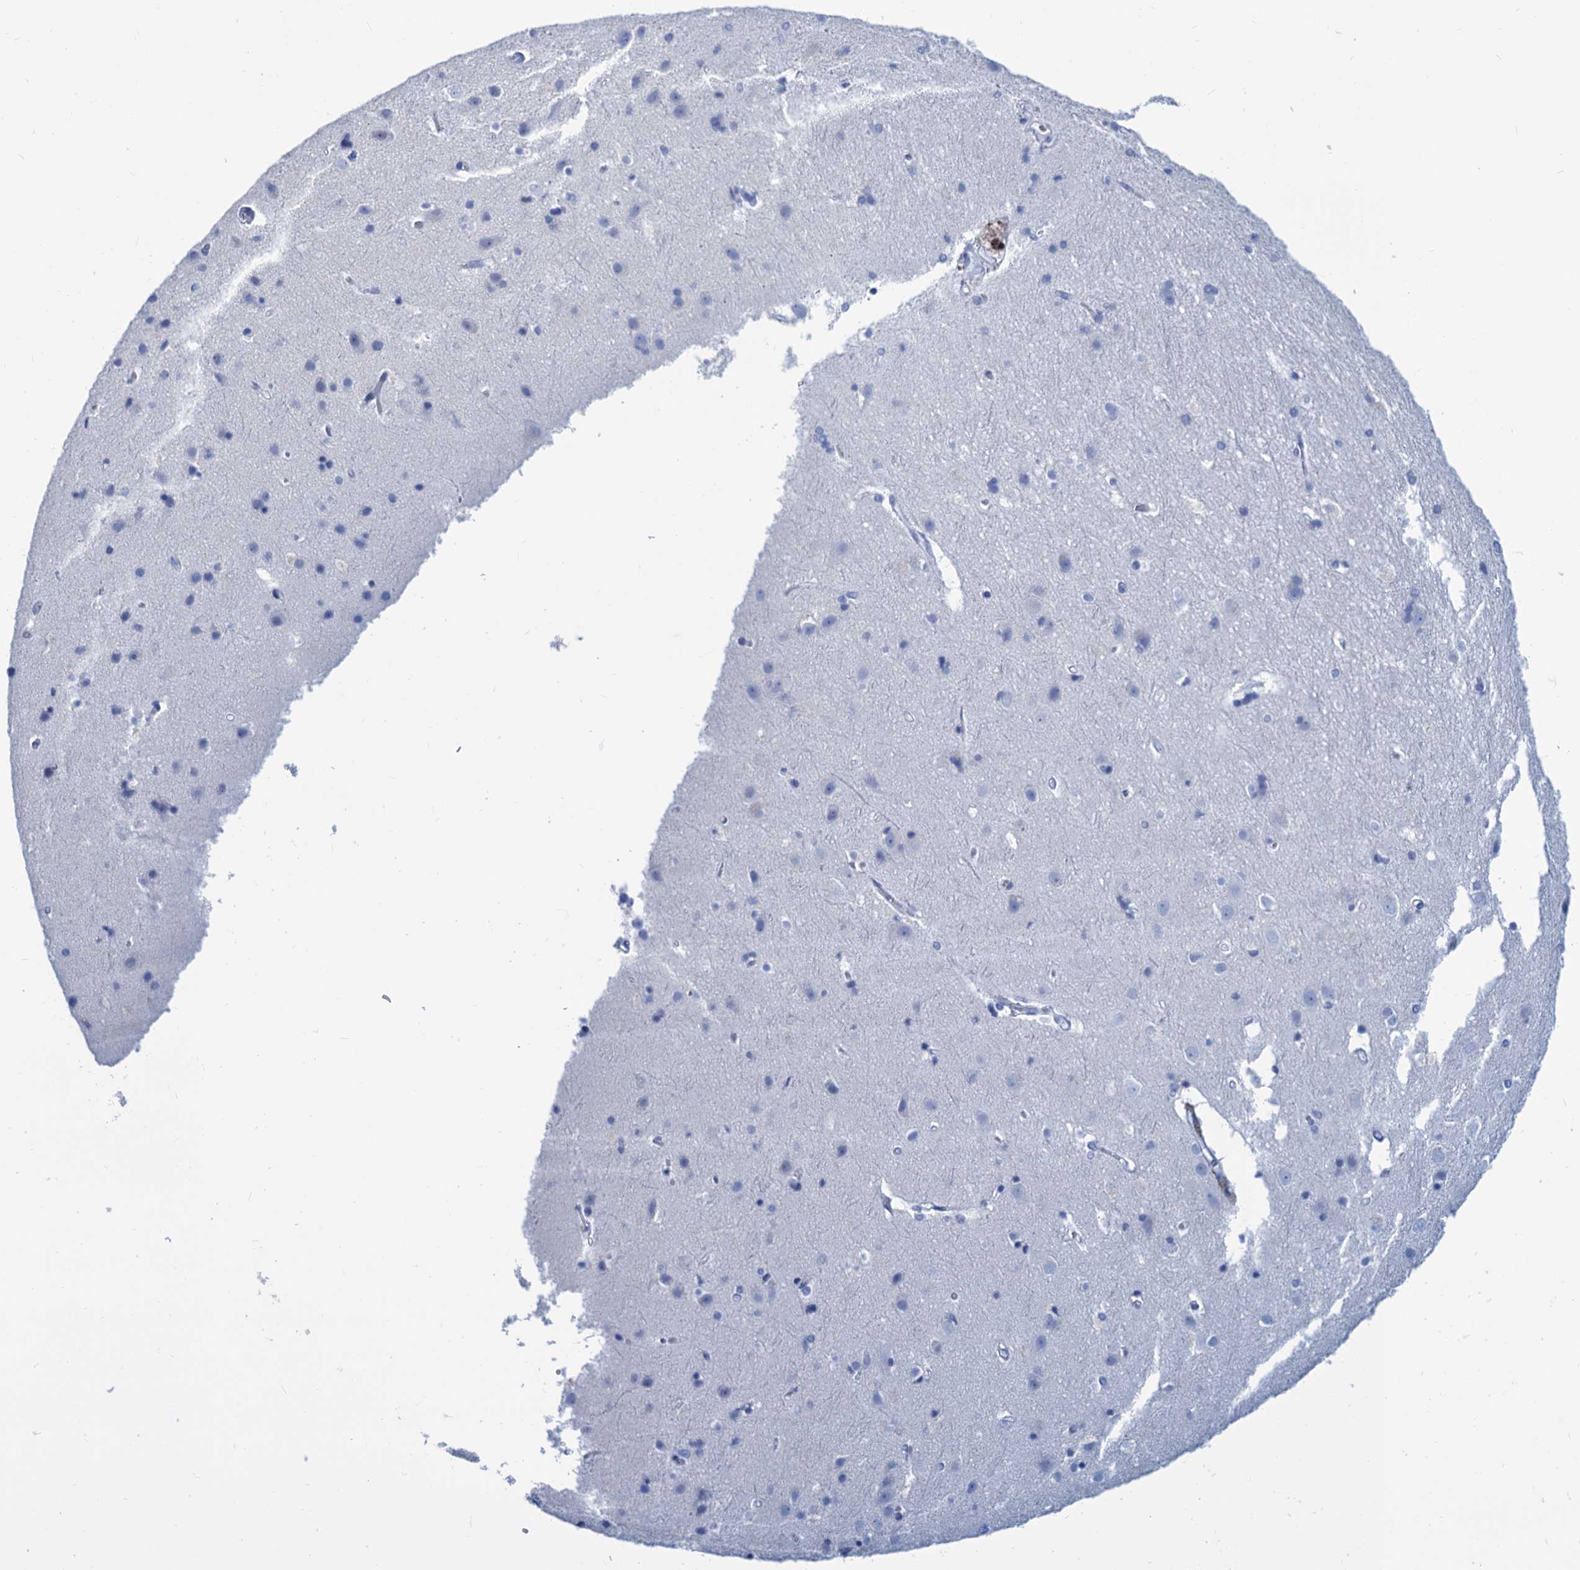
{"staining": {"intensity": "negative", "quantity": "none", "location": "none"}, "tissue": "cerebral cortex", "cell_type": "Endothelial cells", "image_type": "normal", "snomed": [{"axis": "morphology", "description": "Normal tissue, NOS"}, {"axis": "topography", "description": "Cerebral cortex"}], "caption": "Cerebral cortex was stained to show a protein in brown. There is no significant expression in endothelial cells. (Stains: DAB immunohistochemistry with hematoxylin counter stain, Microscopy: brightfield microscopy at high magnification).", "gene": "CABYR", "patient": {"sex": "male", "age": 54}}